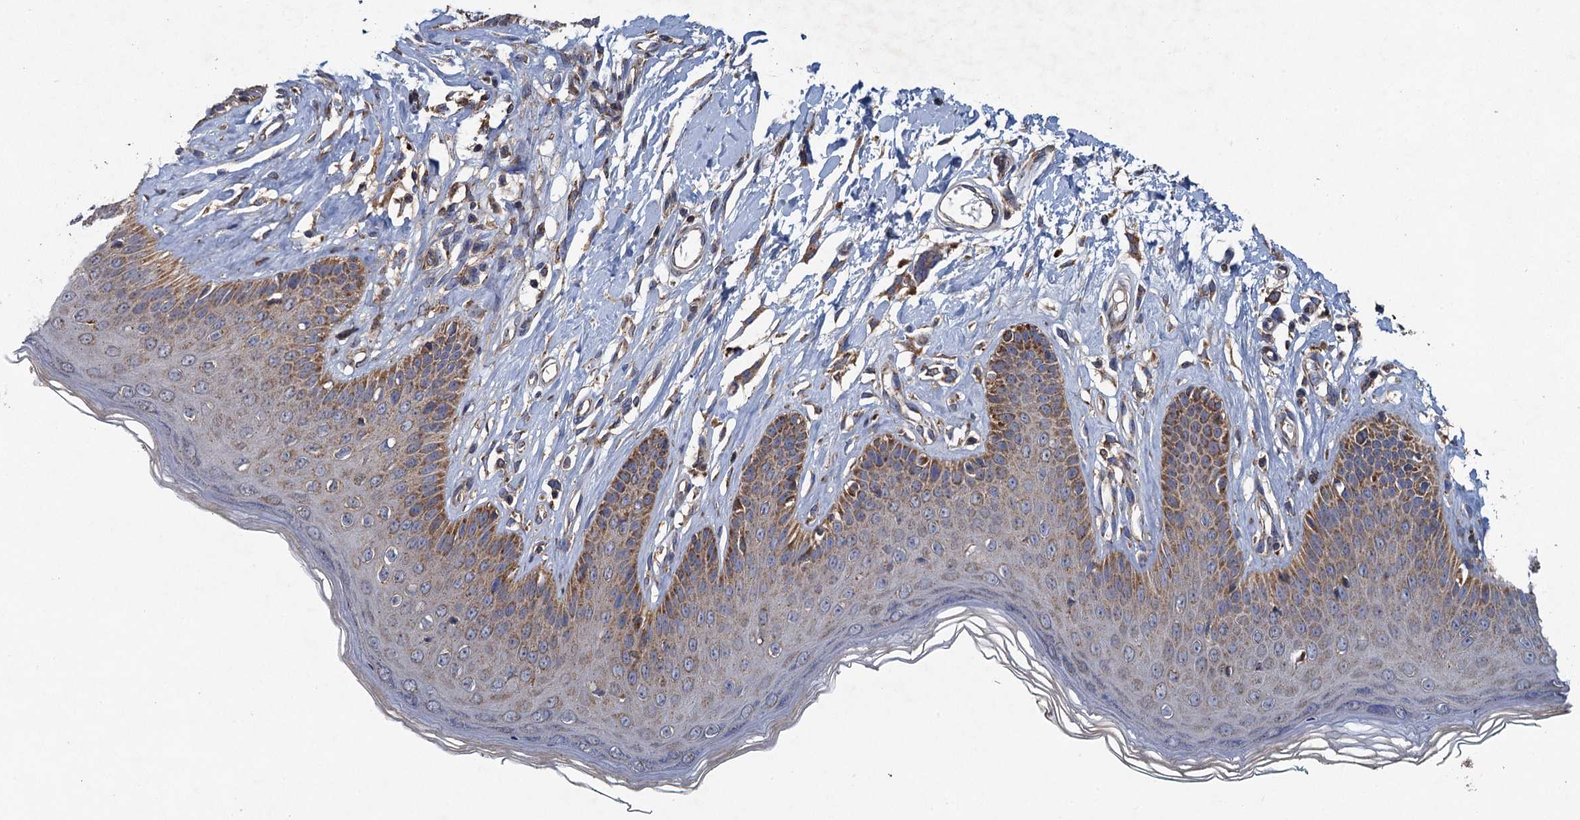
{"staining": {"intensity": "moderate", "quantity": "25%-75%", "location": "cytoplasmic/membranous"}, "tissue": "skin", "cell_type": "Epidermal cells", "image_type": "normal", "snomed": [{"axis": "morphology", "description": "Normal tissue, NOS"}, {"axis": "morphology", "description": "Squamous cell carcinoma, NOS"}, {"axis": "topography", "description": "Vulva"}], "caption": "About 25%-75% of epidermal cells in unremarkable skin demonstrate moderate cytoplasmic/membranous protein staining as visualized by brown immunohistochemical staining.", "gene": "BCS1L", "patient": {"sex": "female", "age": 85}}